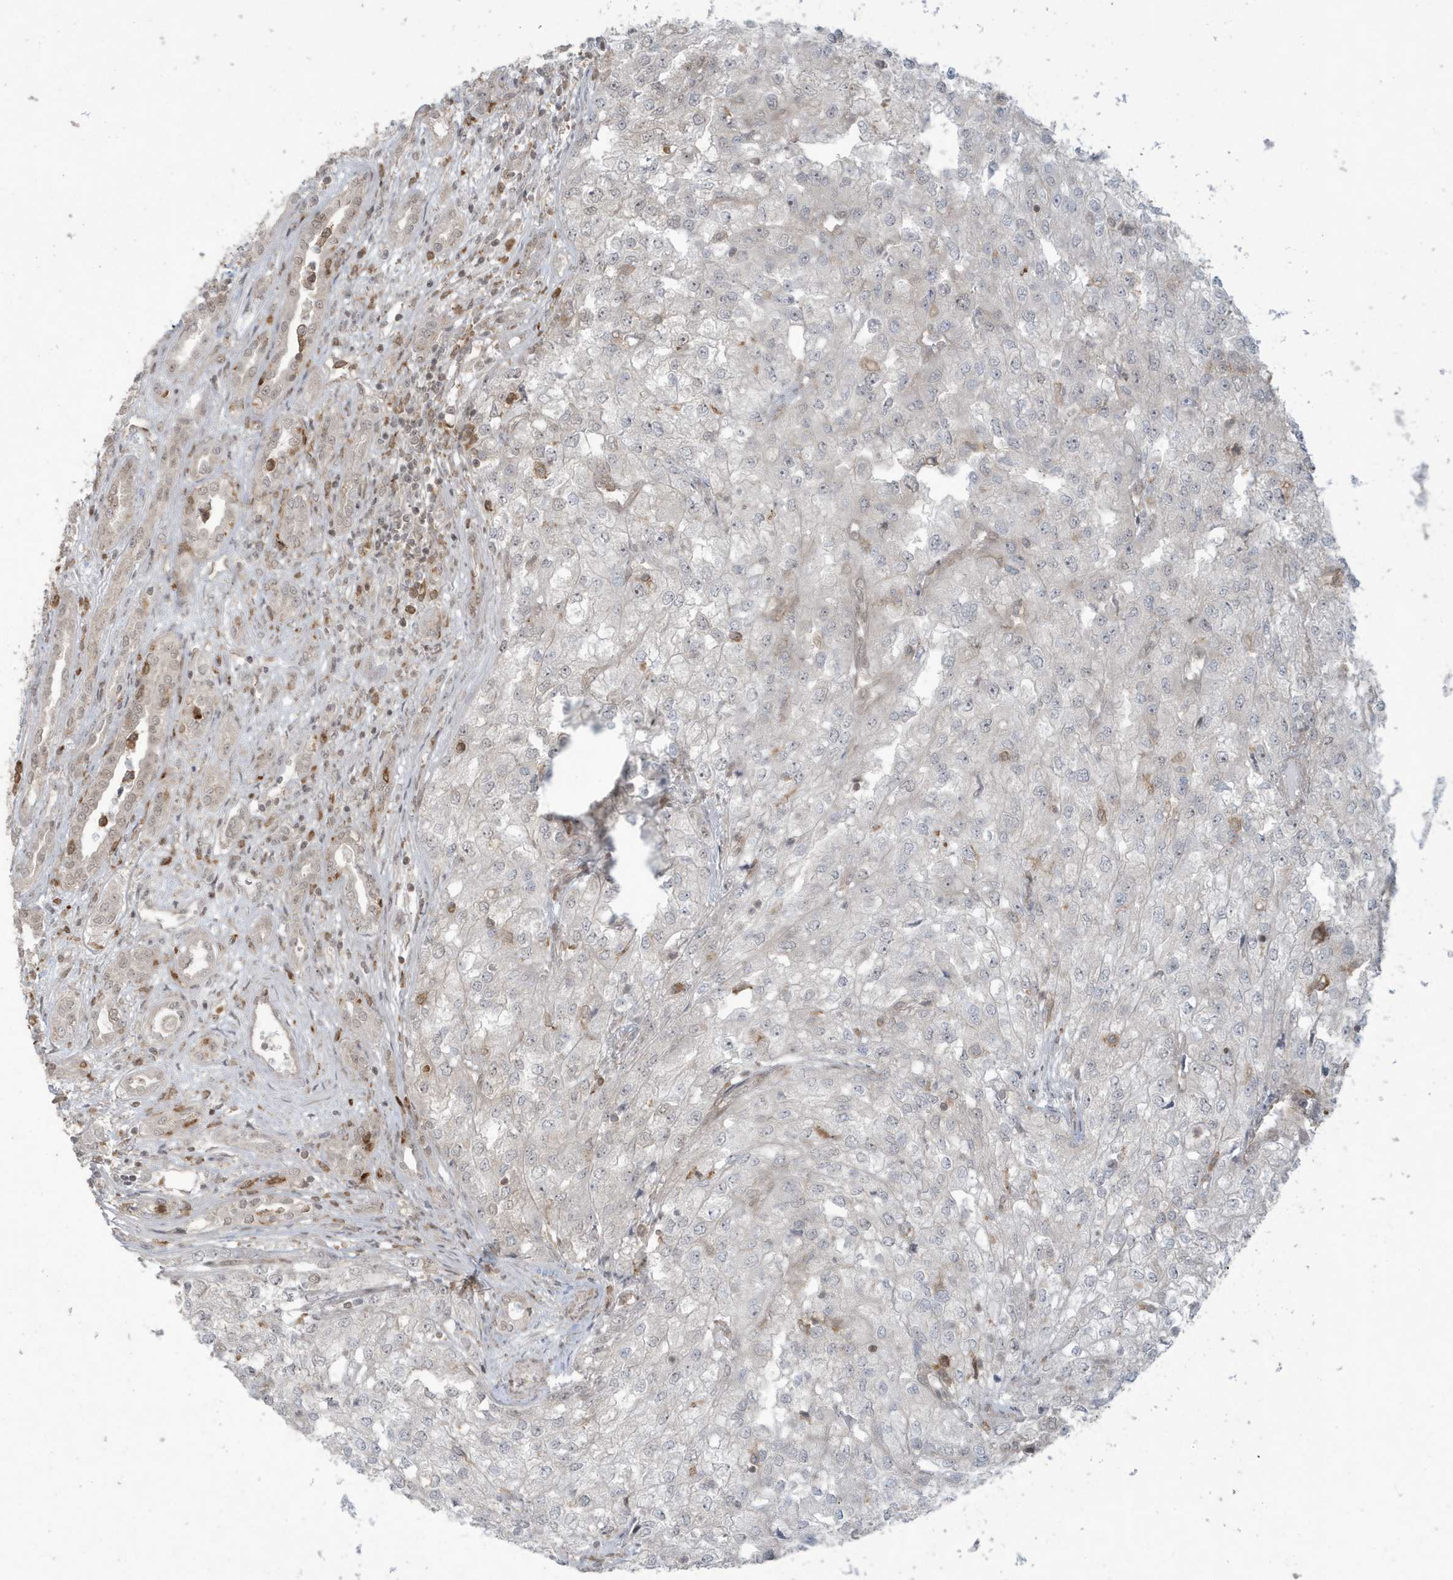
{"staining": {"intensity": "negative", "quantity": "none", "location": "none"}, "tissue": "renal cancer", "cell_type": "Tumor cells", "image_type": "cancer", "snomed": [{"axis": "morphology", "description": "Adenocarcinoma, NOS"}, {"axis": "topography", "description": "Kidney"}], "caption": "Immunohistochemistry (IHC) histopathology image of renal cancer (adenocarcinoma) stained for a protein (brown), which shows no positivity in tumor cells. The staining is performed using DAB brown chromogen with nuclei counter-stained in using hematoxylin.", "gene": "C1orf52", "patient": {"sex": "female", "age": 54}}